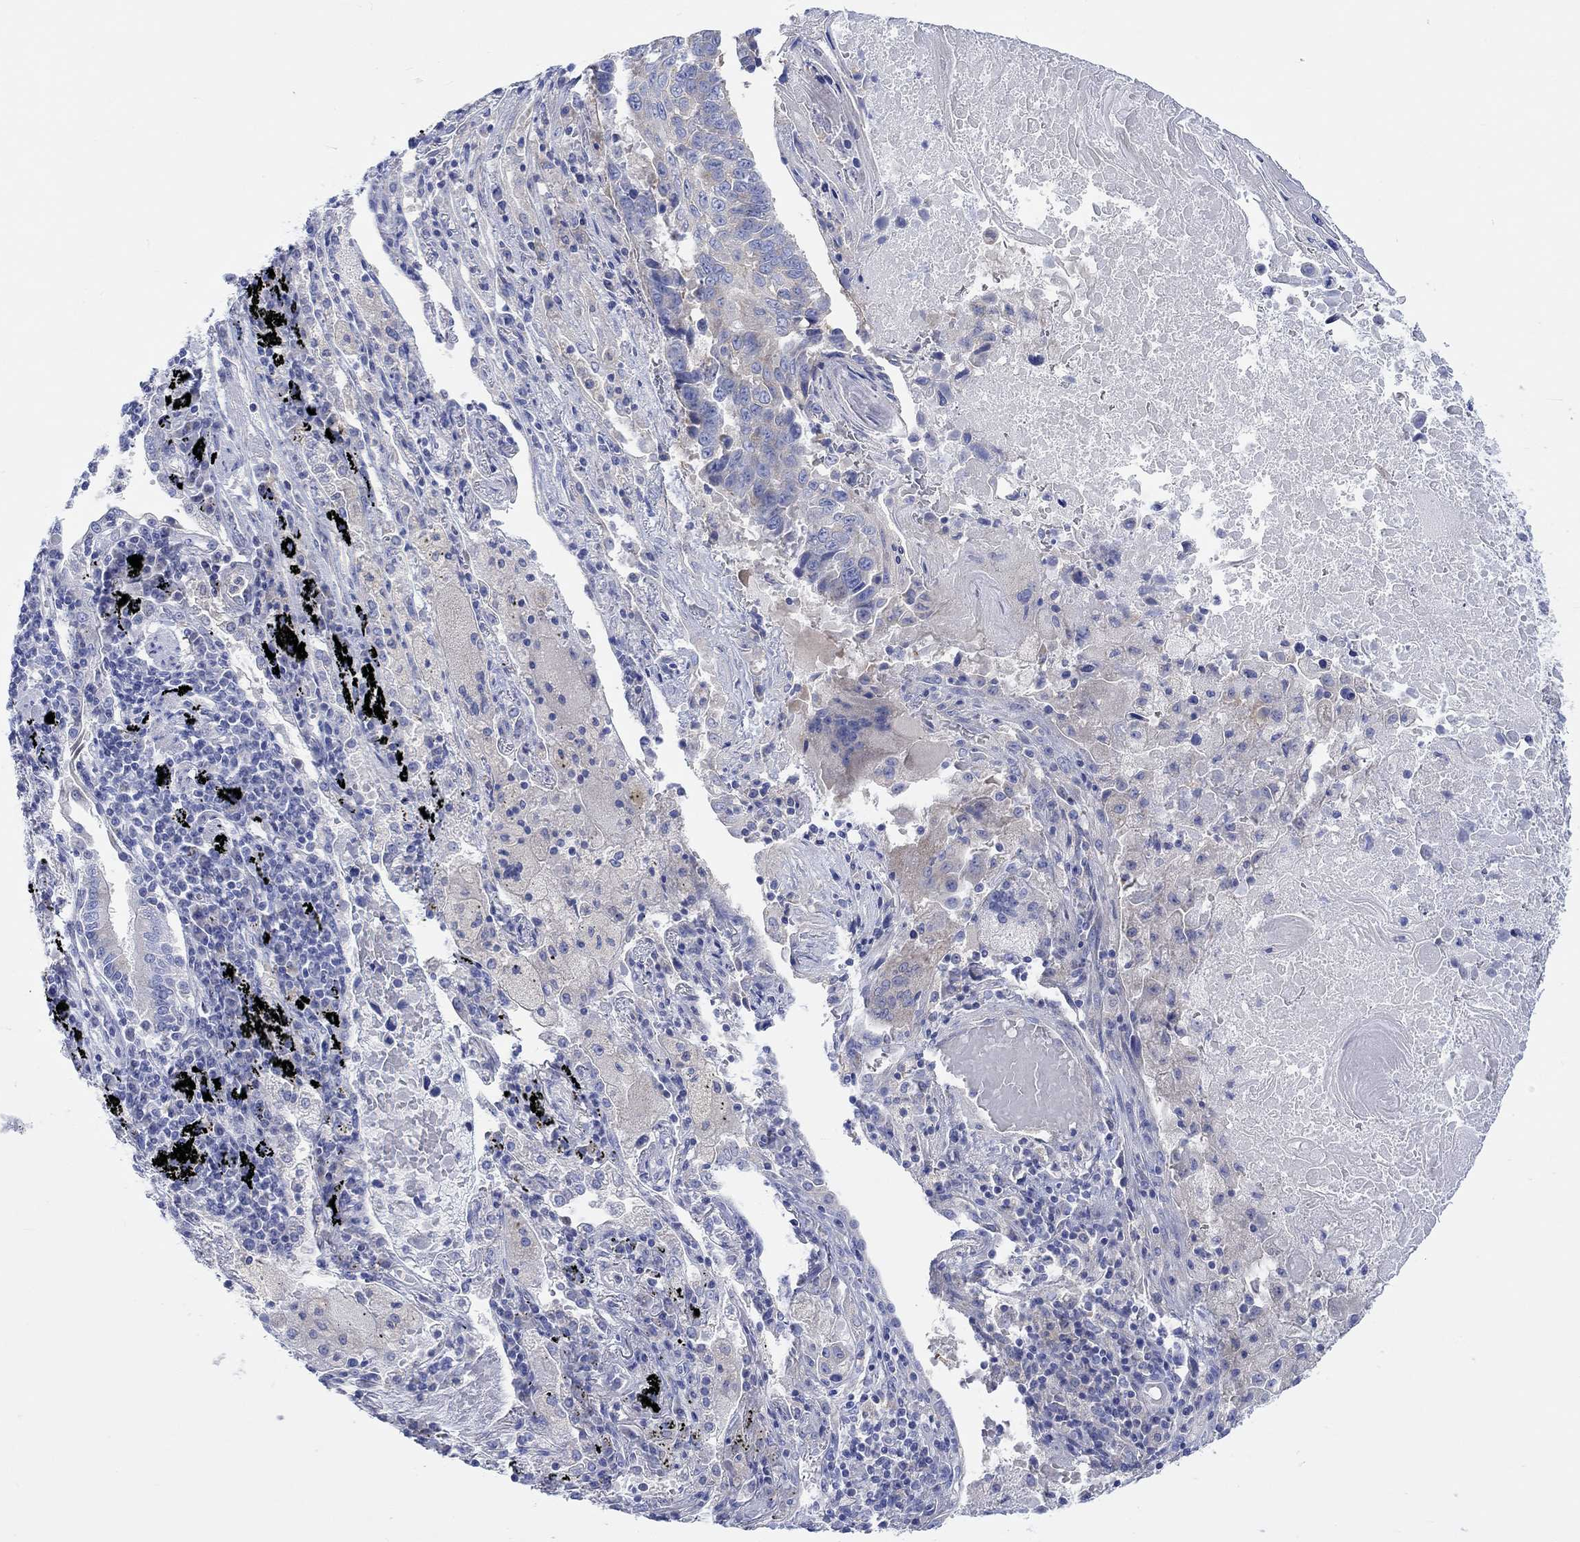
{"staining": {"intensity": "negative", "quantity": "none", "location": "none"}, "tissue": "lung cancer", "cell_type": "Tumor cells", "image_type": "cancer", "snomed": [{"axis": "morphology", "description": "Squamous cell carcinoma, NOS"}, {"axis": "topography", "description": "Lung"}], "caption": "Human lung cancer (squamous cell carcinoma) stained for a protein using immunohistochemistry demonstrates no staining in tumor cells.", "gene": "REEP6", "patient": {"sex": "male", "age": 73}}